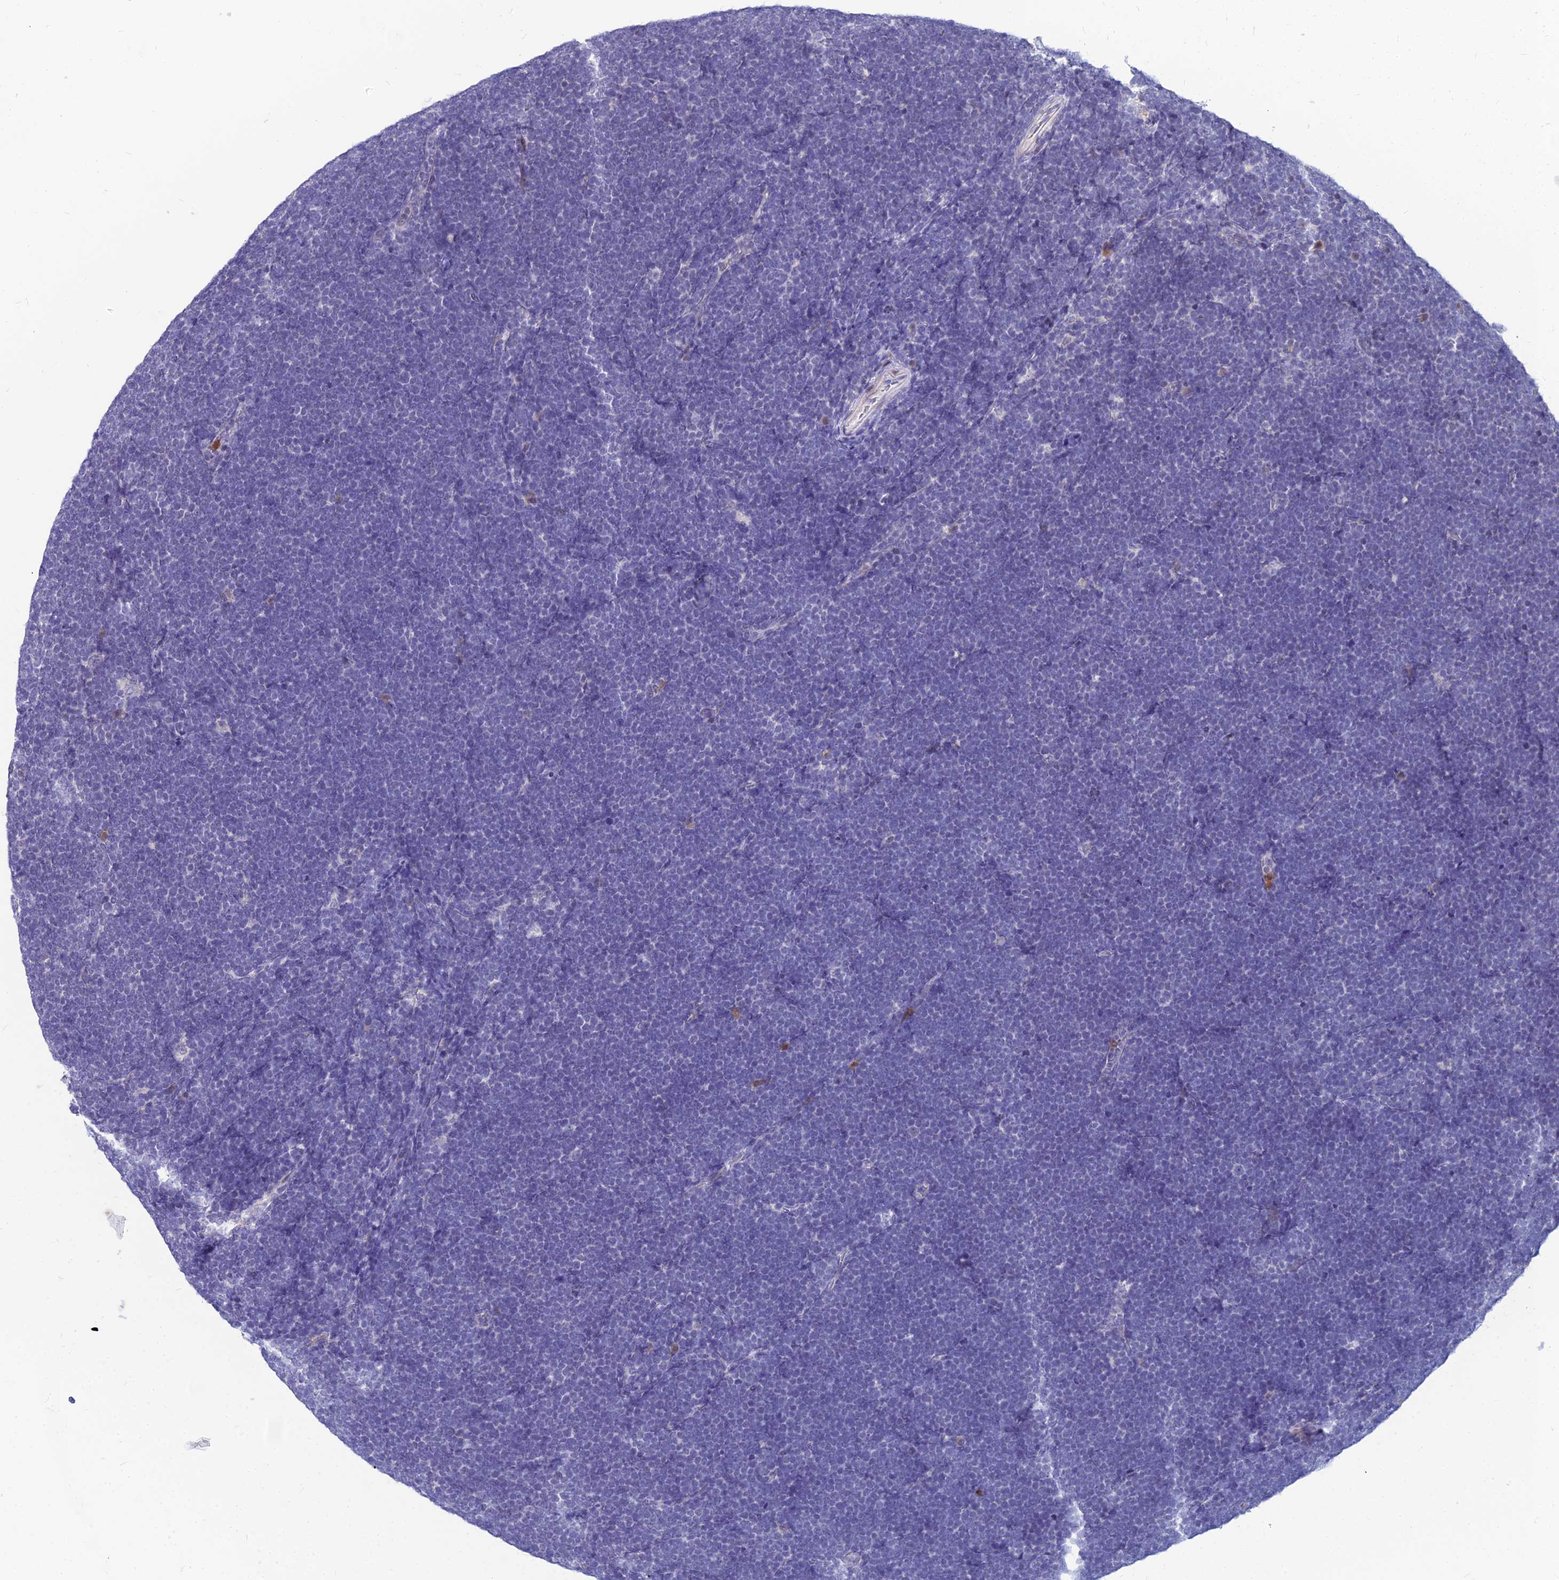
{"staining": {"intensity": "negative", "quantity": "none", "location": "none"}, "tissue": "lymphoma", "cell_type": "Tumor cells", "image_type": "cancer", "snomed": [{"axis": "morphology", "description": "Malignant lymphoma, non-Hodgkin's type, High grade"}, {"axis": "topography", "description": "Lymph node"}], "caption": "IHC image of neoplastic tissue: human high-grade malignant lymphoma, non-Hodgkin's type stained with DAB displays no significant protein positivity in tumor cells.", "gene": "GOLGA6D", "patient": {"sex": "male", "age": 13}}